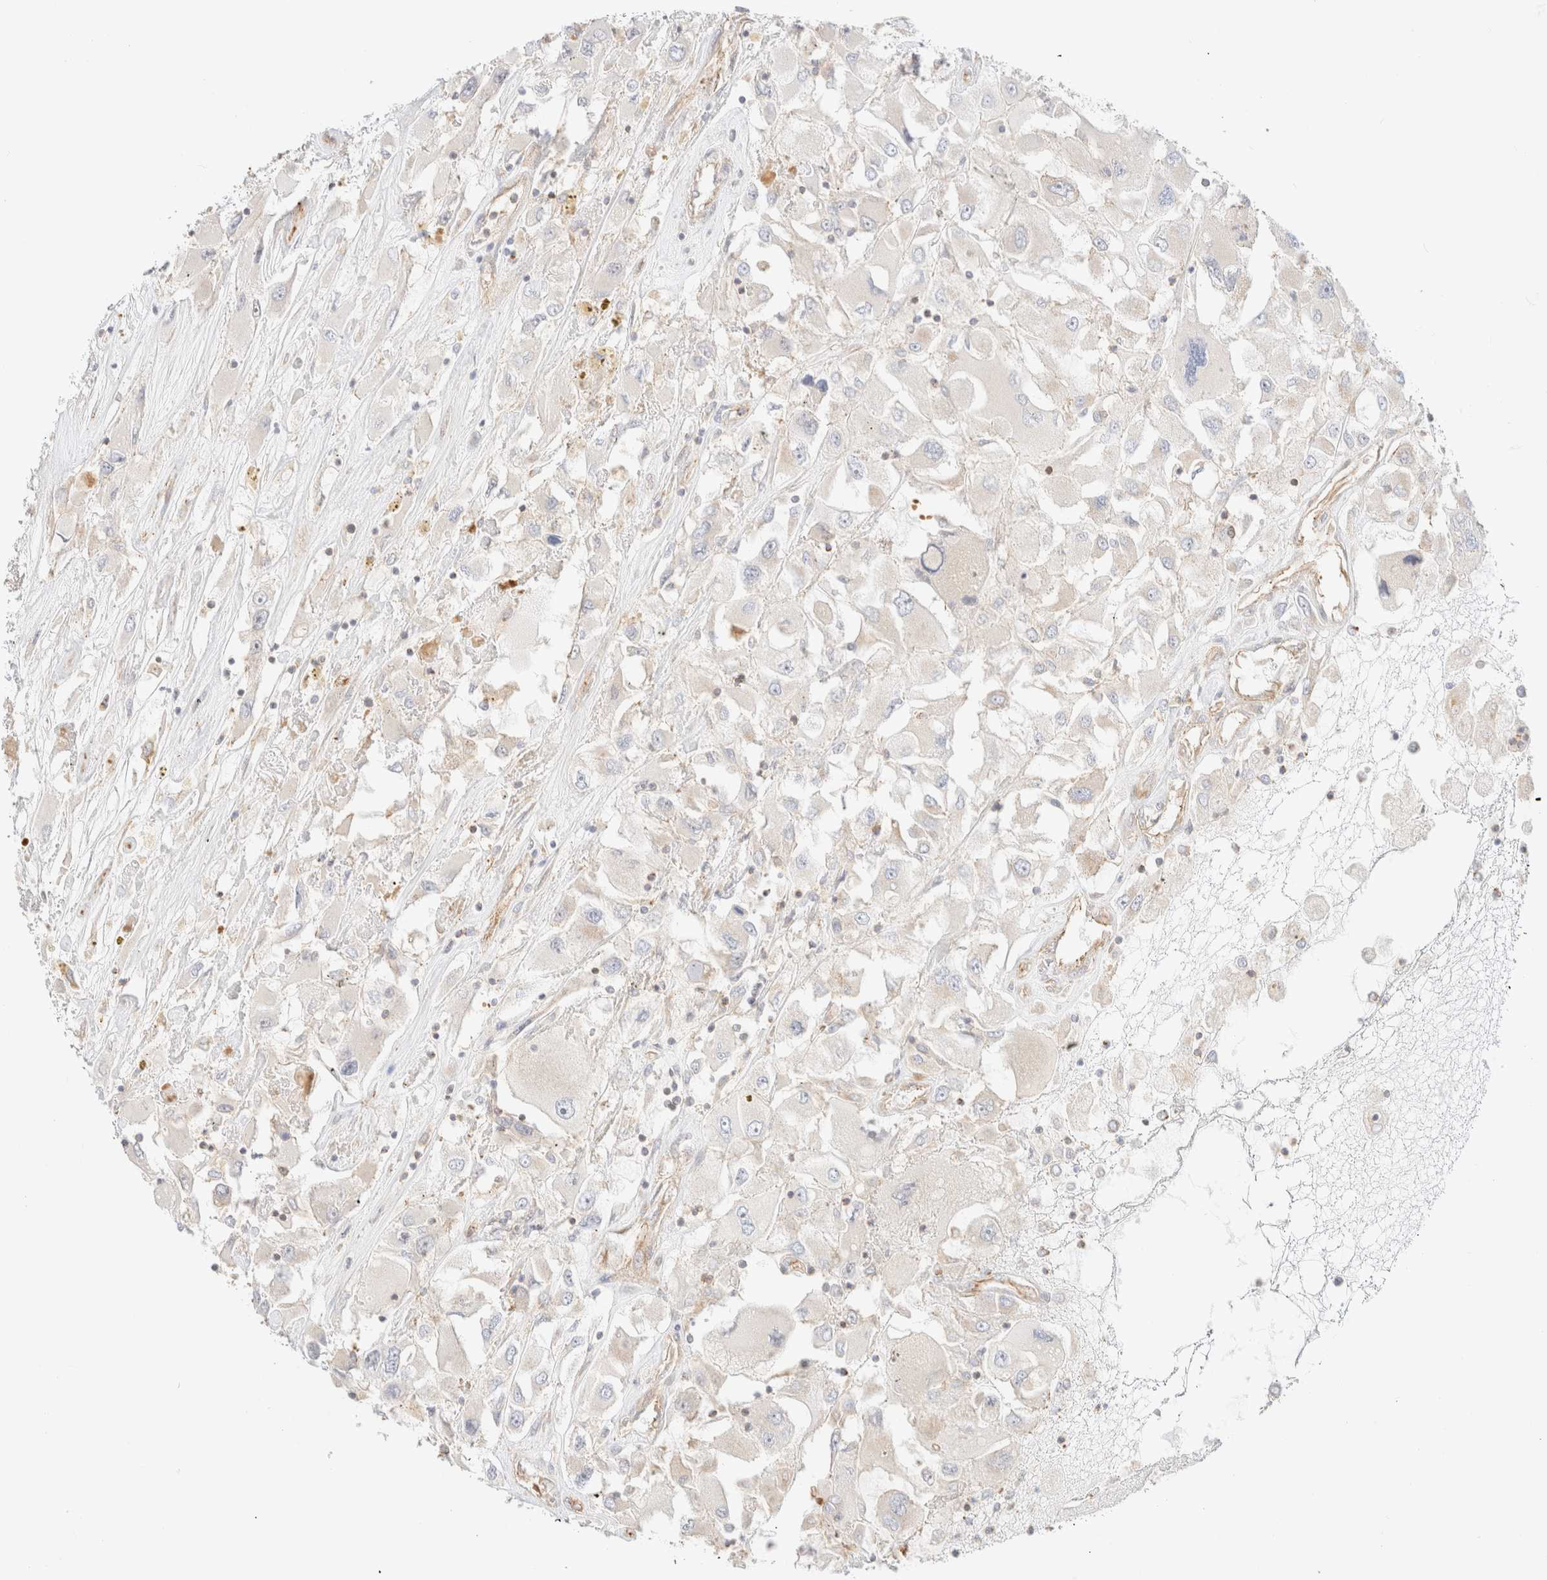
{"staining": {"intensity": "moderate", "quantity": "<25%", "location": "cytoplasmic/membranous"}, "tissue": "renal cancer", "cell_type": "Tumor cells", "image_type": "cancer", "snomed": [{"axis": "morphology", "description": "Adenocarcinoma, NOS"}, {"axis": "topography", "description": "Kidney"}], "caption": "Moderate cytoplasmic/membranous positivity for a protein is appreciated in about <25% of tumor cells of adenocarcinoma (renal) using immunohistochemistry.", "gene": "MYO10", "patient": {"sex": "female", "age": 52}}